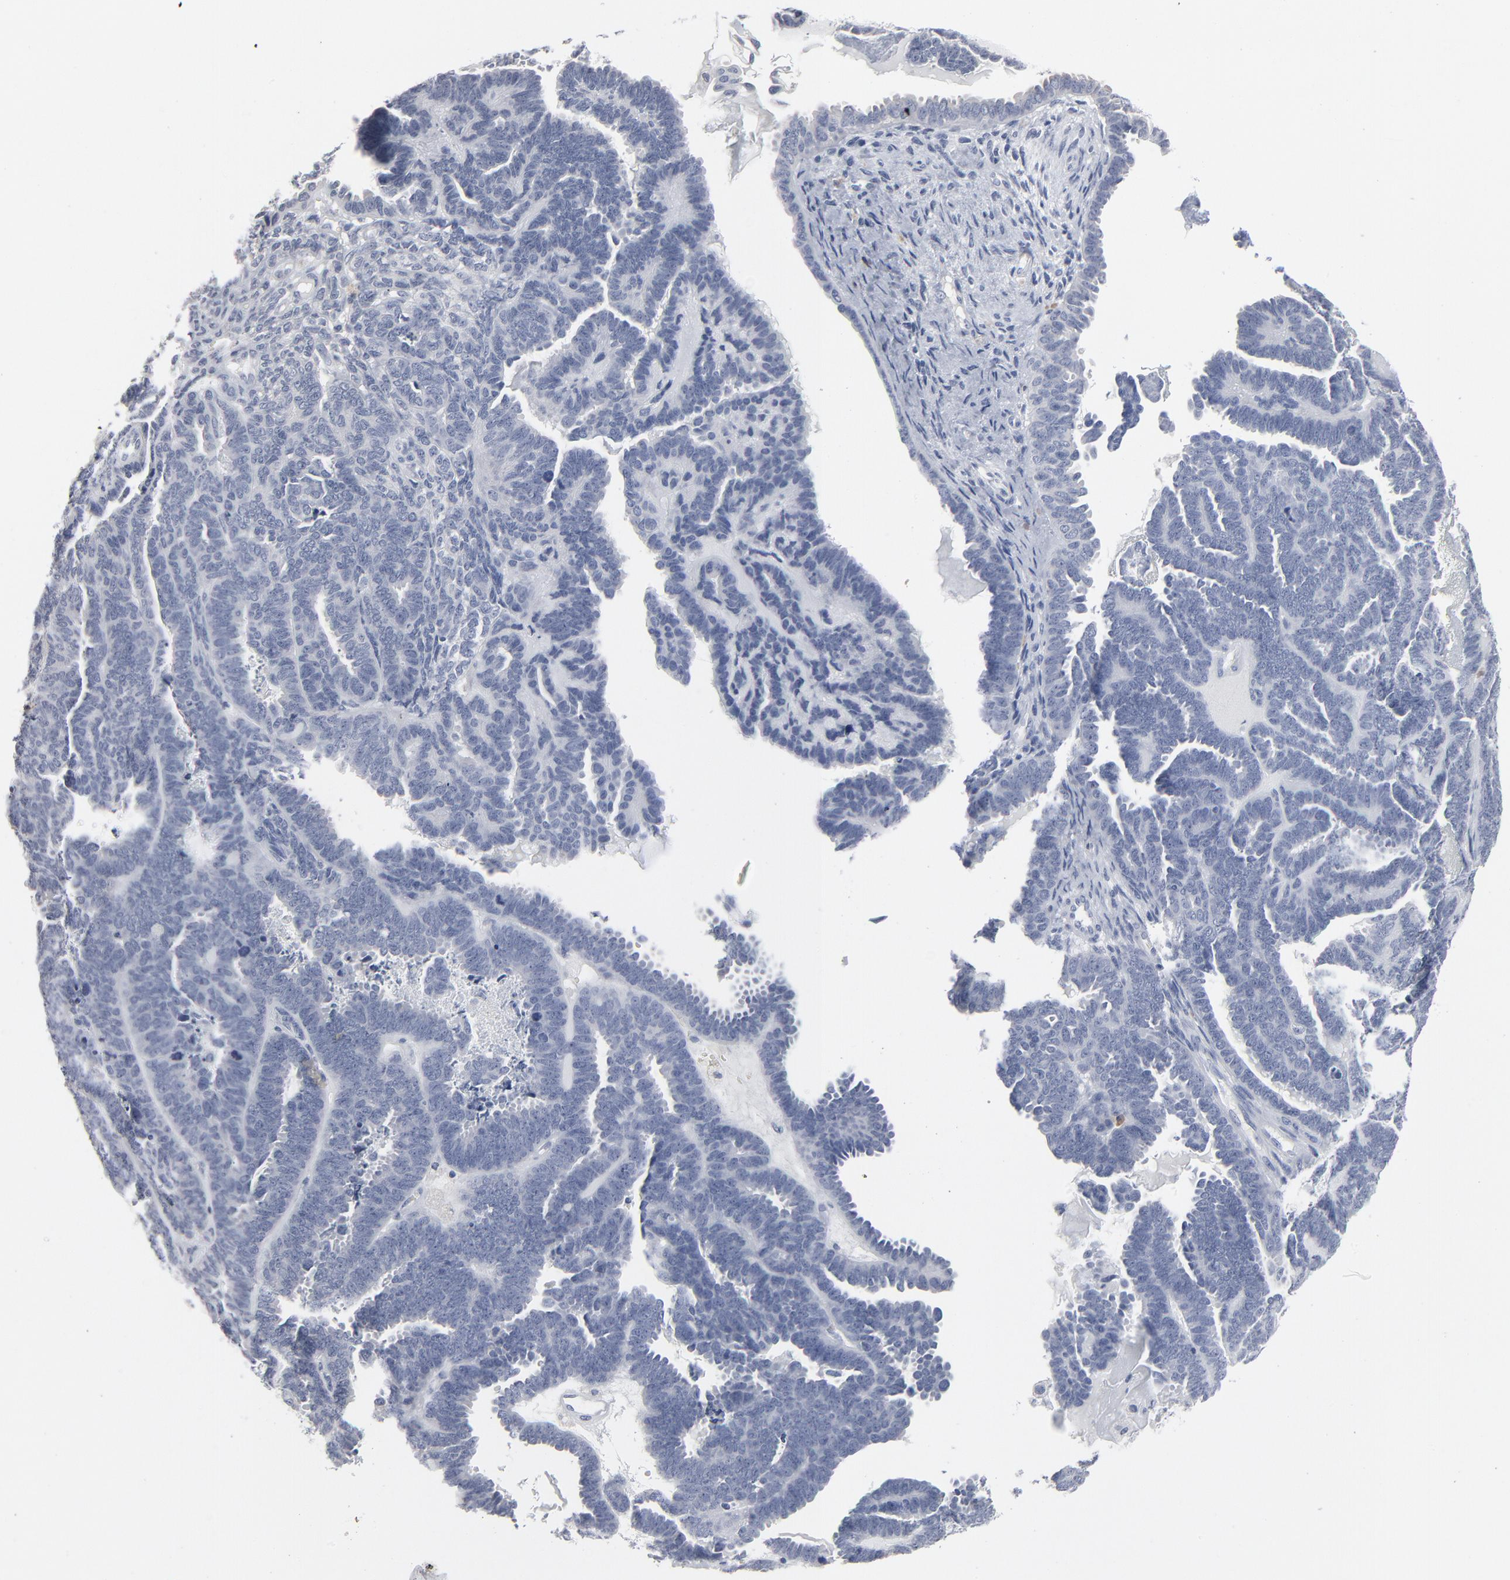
{"staining": {"intensity": "negative", "quantity": "none", "location": "none"}, "tissue": "endometrial cancer", "cell_type": "Tumor cells", "image_type": "cancer", "snomed": [{"axis": "morphology", "description": "Neoplasm, malignant, NOS"}, {"axis": "topography", "description": "Endometrium"}], "caption": "Image shows no significant protein staining in tumor cells of endometrial cancer (neoplasm (malignant)).", "gene": "PAGE1", "patient": {"sex": "female", "age": 74}}